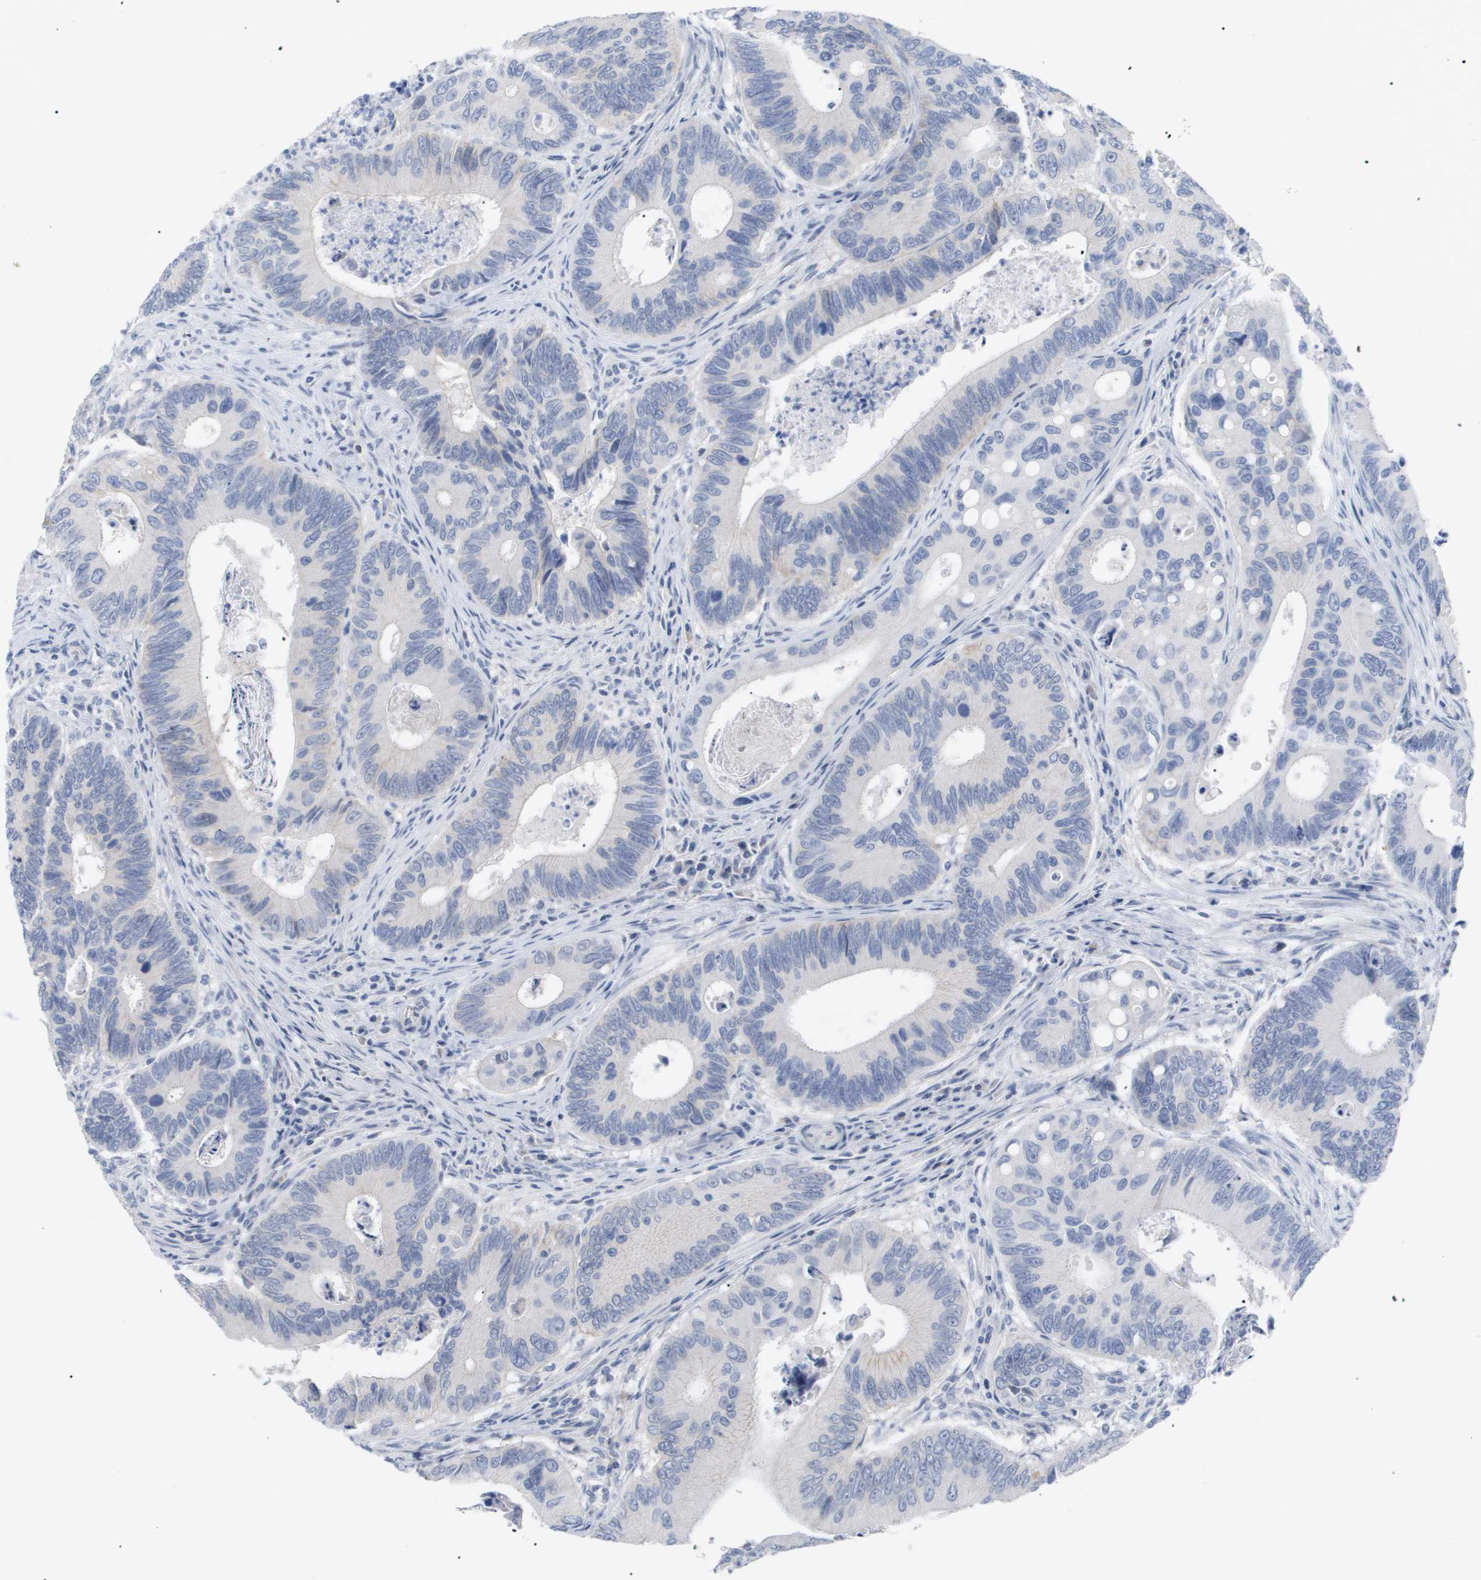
{"staining": {"intensity": "negative", "quantity": "none", "location": "none"}, "tissue": "colorectal cancer", "cell_type": "Tumor cells", "image_type": "cancer", "snomed": [{"axis": "morphology", "description": "Inflammation, NOS"}, {"axis": "morphology", "description": "Adenocarcinoma, NOS"}, {"axis": "topography", "description": "Colon"}], "caption": "Immunohistochemistry photomicrograph of neoplastic tissue: colorectal cancer stained with DAB (3,3'-diaminobenzidine) shows no significant protein positivity in tumor cells.", "gene": "CAV3", "patient": {"sex": "male", "age": 72}}